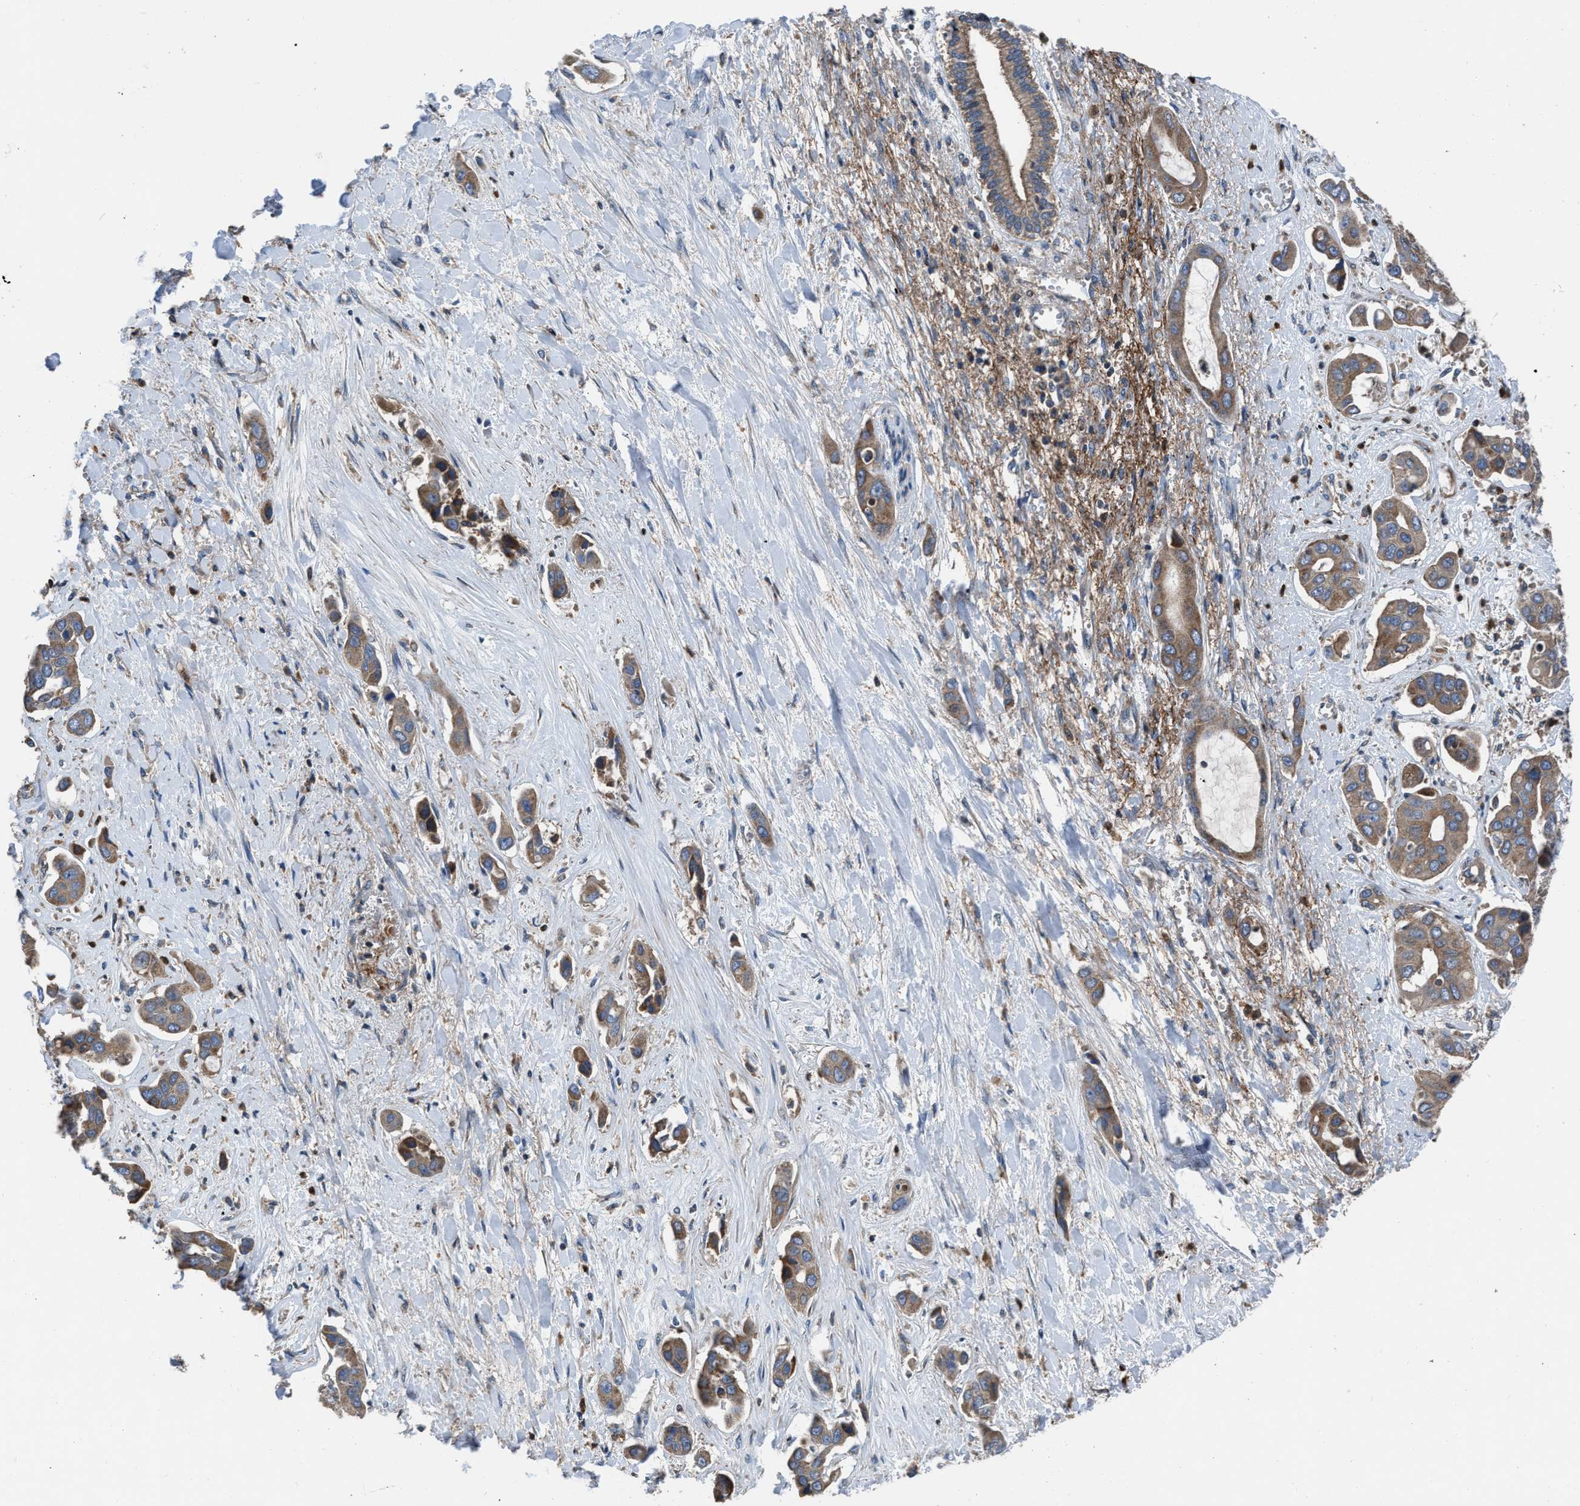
{"staining": {"intensity": "moderate", "quantity": ">75%", "location": "cytoplasmic/membranous"}, "tissue": "liver cancer", "cell_type": "Tumor cells", "image_type": "cancer", "snomed": [{"axis": "morphology", "description": "Cholangiocarcinoma"}, {"axis": "topography", "description": "Liver"}], "caption": "A micrograph of cholangiocarcinoma (liver) stained for a protein reveals moderate cytoplasmic/membranous brown staining in tumor cells.", "gene": "USP25", "patient": {"sex": "female", "age": 52}}